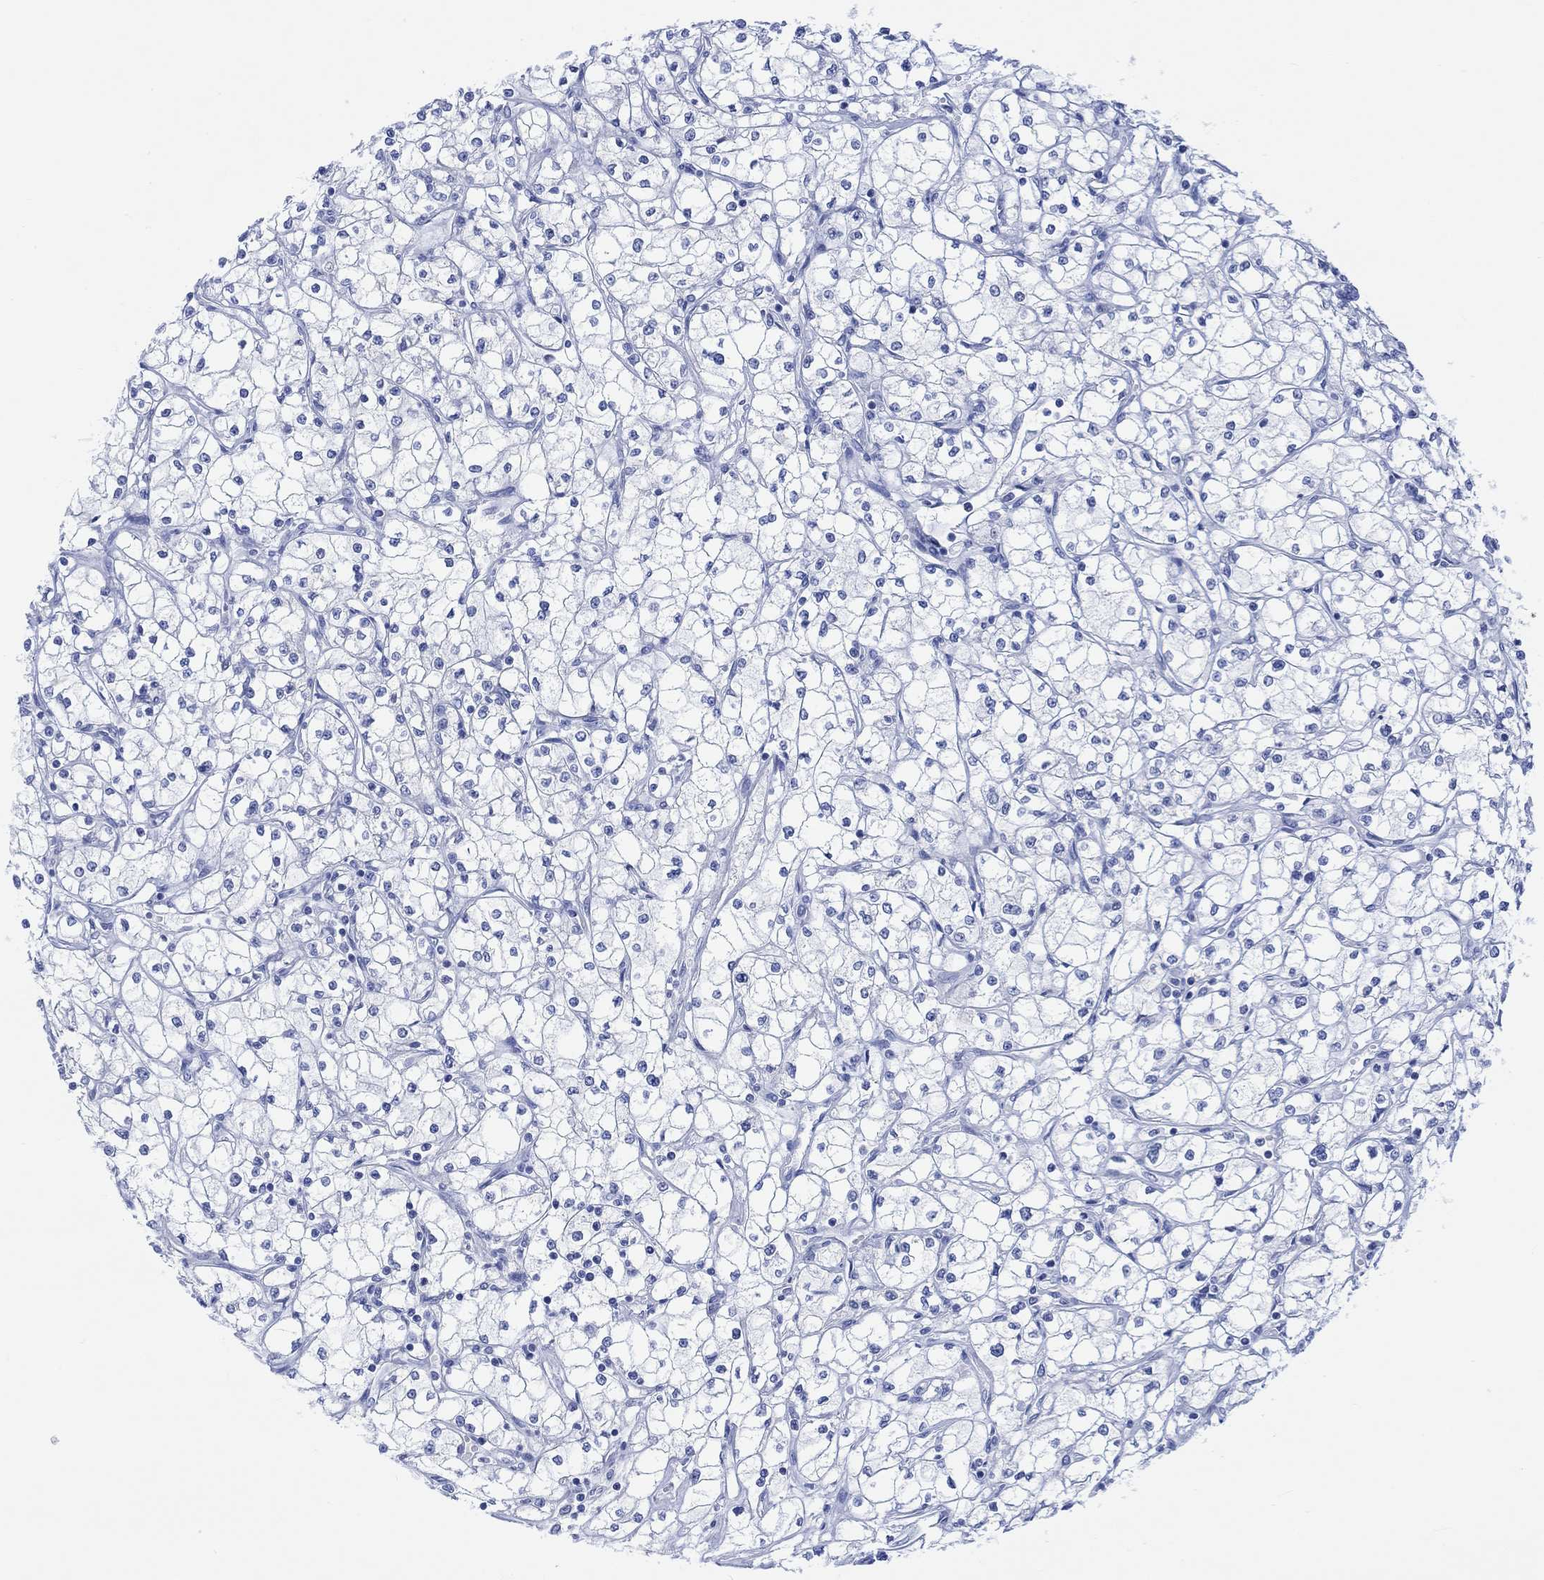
{"staining": {"intensity": "negative", "quantity": "none", "location": "none"}, "tissue": "renal cancer", "cell_type": "Tumor cells", "image_type": "cancer", "snomed": [{"axis": "morphology", "description": "Adenocarcinoma, NOS"}, {"axis": "topography", "description": "Kidney"}], "caption": "Renal cancer (adenocarcinoma) stained for a protein using immunohistochemistry reveals no positivity tumor cells.", "gene": "CALCA", "patient": {"sex": "male", "age": 67}}